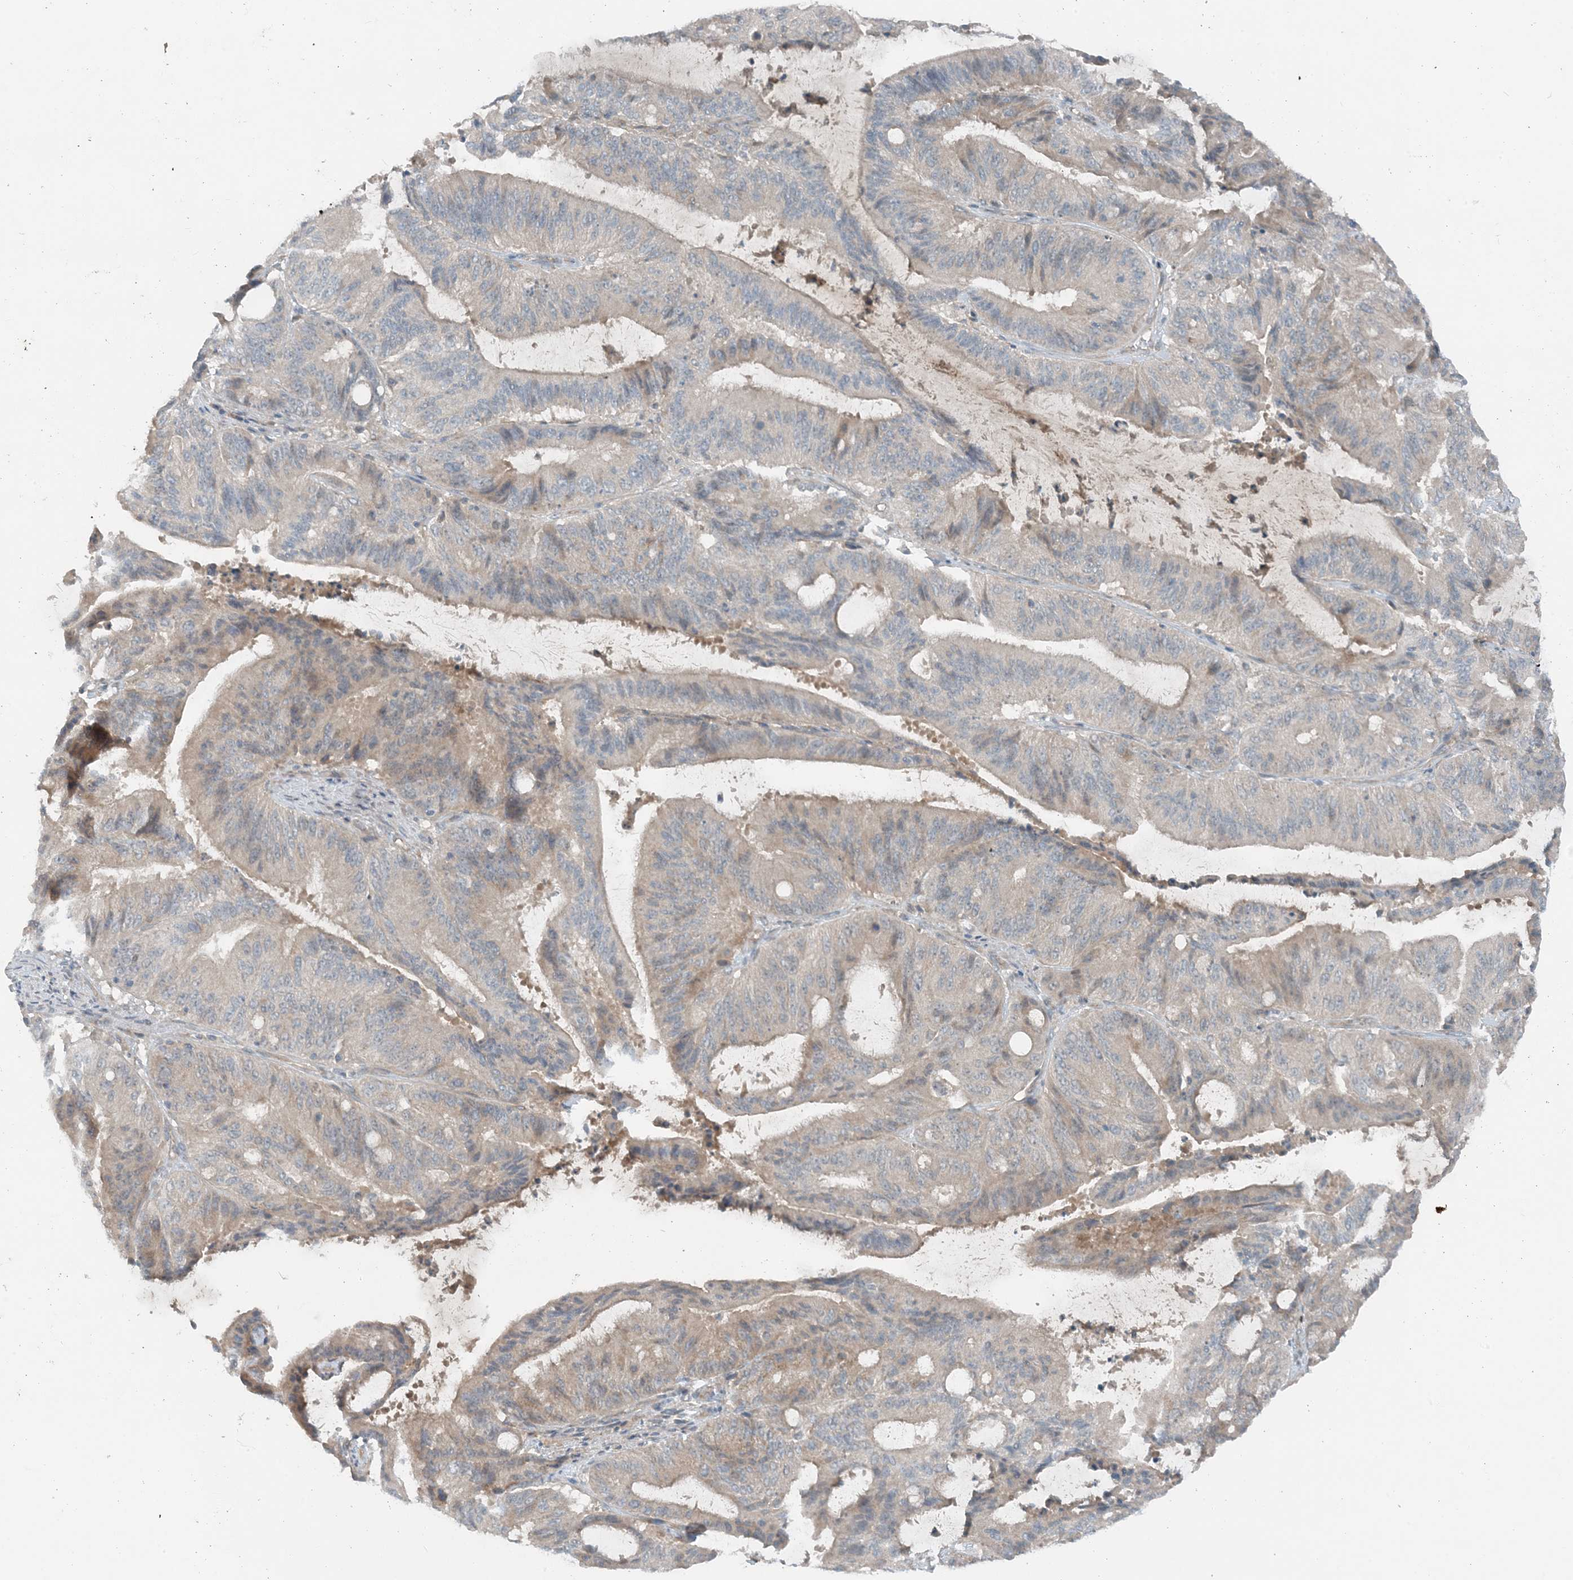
{"staining": {"intensity": "weak", "quantity": "<25%", "location": "cytoplasmic/membranous"}, "tissue": "liver cancer", "cell_type": "Tumor cells", "image_type": "cancer", "snomed": [{"axis": "morphology", "description": "Normal tissue, NOS"}, {"axis": "morphology", "description": "Cholangiocarcinoma"}, {"axis": "topography", "description": "Liver"}, {"axis": "topography", "description": "Peripheral nerve tissue"}], "caption": "Tumor cells show no significant expression in liver cancer (cholangiocarcinoma).", "gene": "MITD1", "patient": {"sex": "female", "age": 73}}